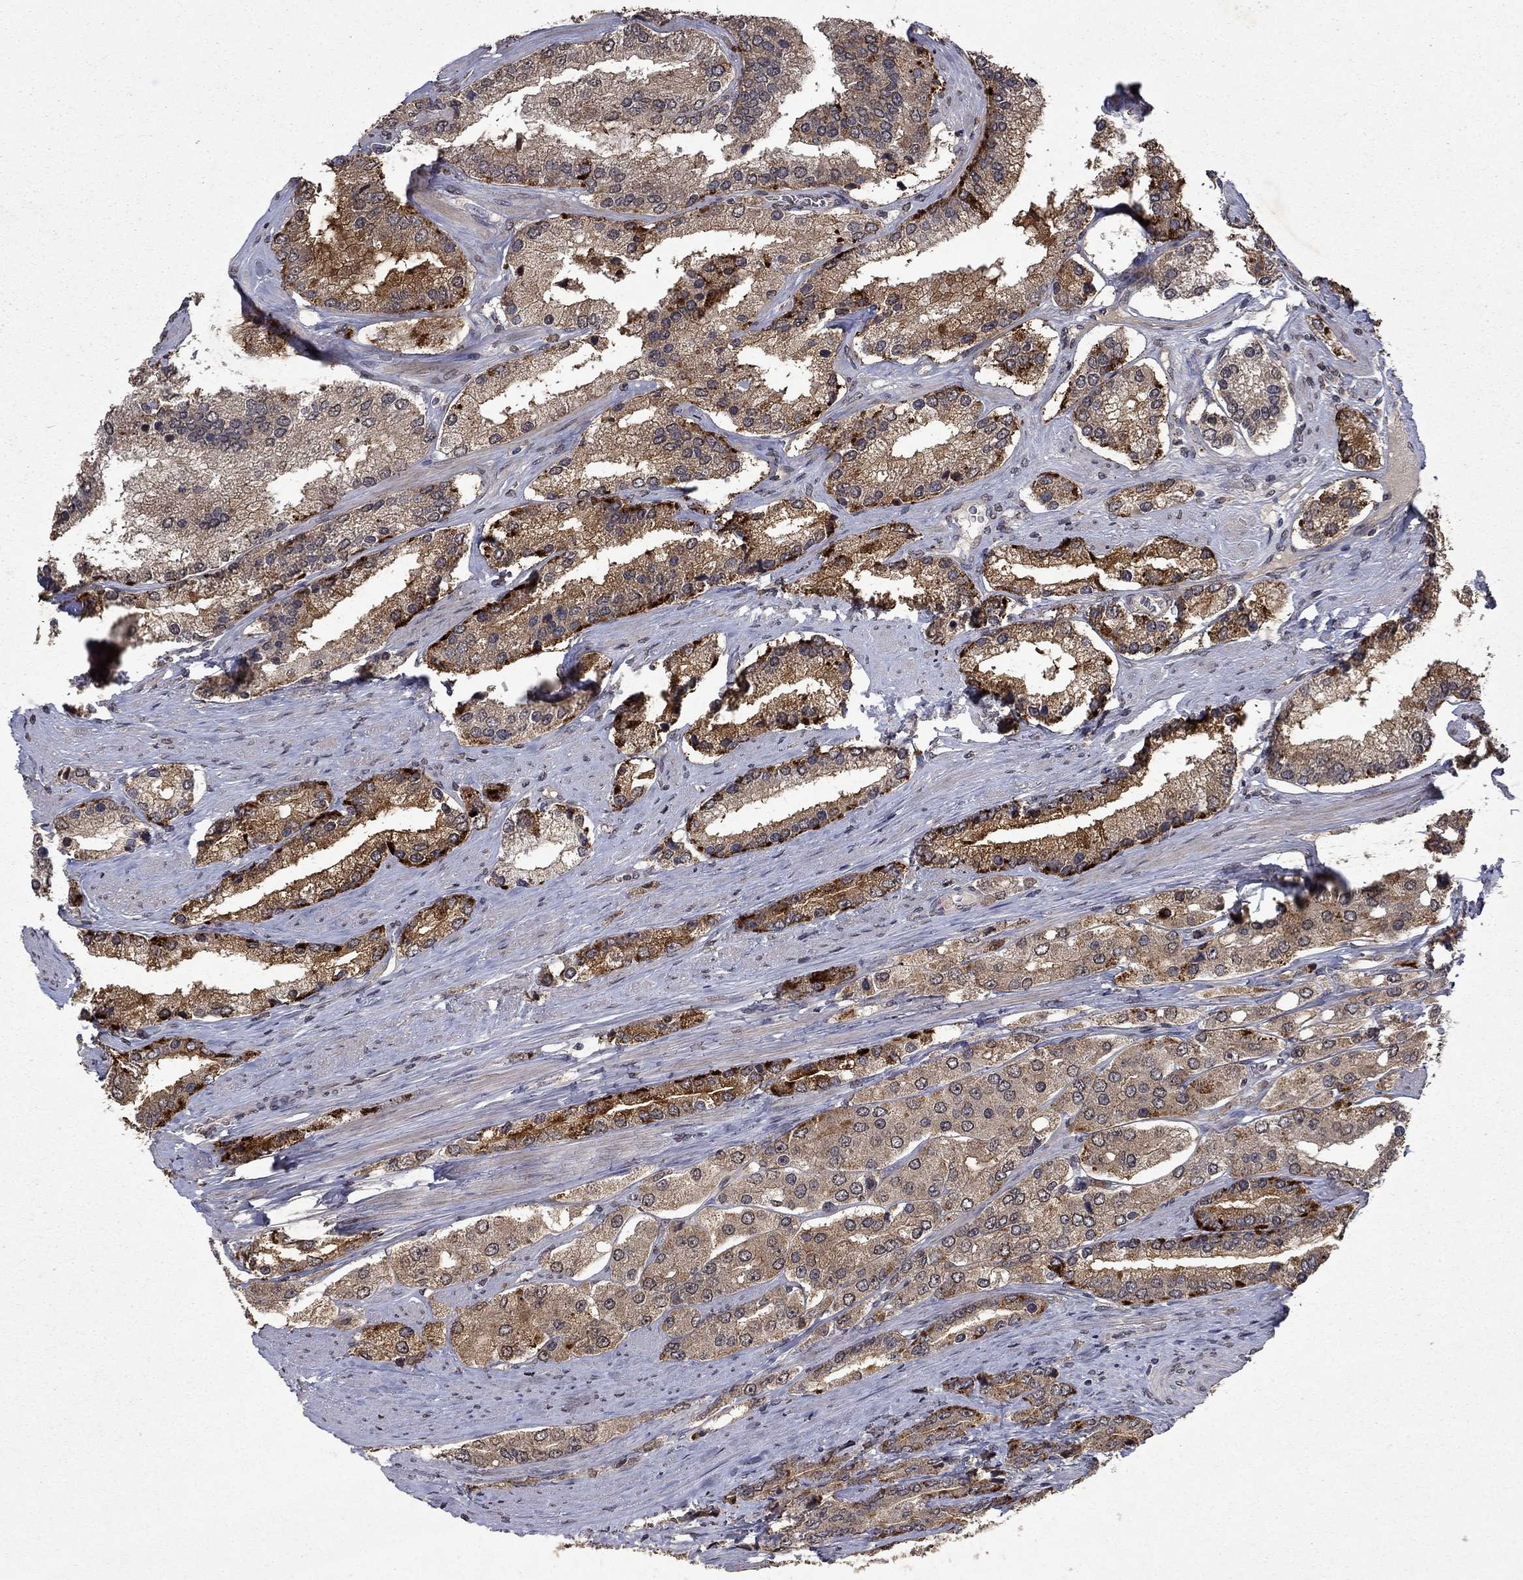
{"staining": {"intensity": "strong", "quantity": "<25%", "location": "cytoplasmic/membranous"}, "tissue": "prostate cancer", "cell_type": "Tumor cells", "image_type": "cancer", "snomed": [{"axis": "morphology", "description": "Adenocarcinoma, Low grade"}, {"axis": "topography", "description": "Prostate"}], "caption": "Immunohistochemistry (DAB) staining of human prostate cancer (adenocarcinoma (low-grade)) exhibits strong cytoplasmic/membranous protein expression in about <25% of tumor cells.", "gene": "TTC38", "patient": {"sex": "male", "age": 69}}